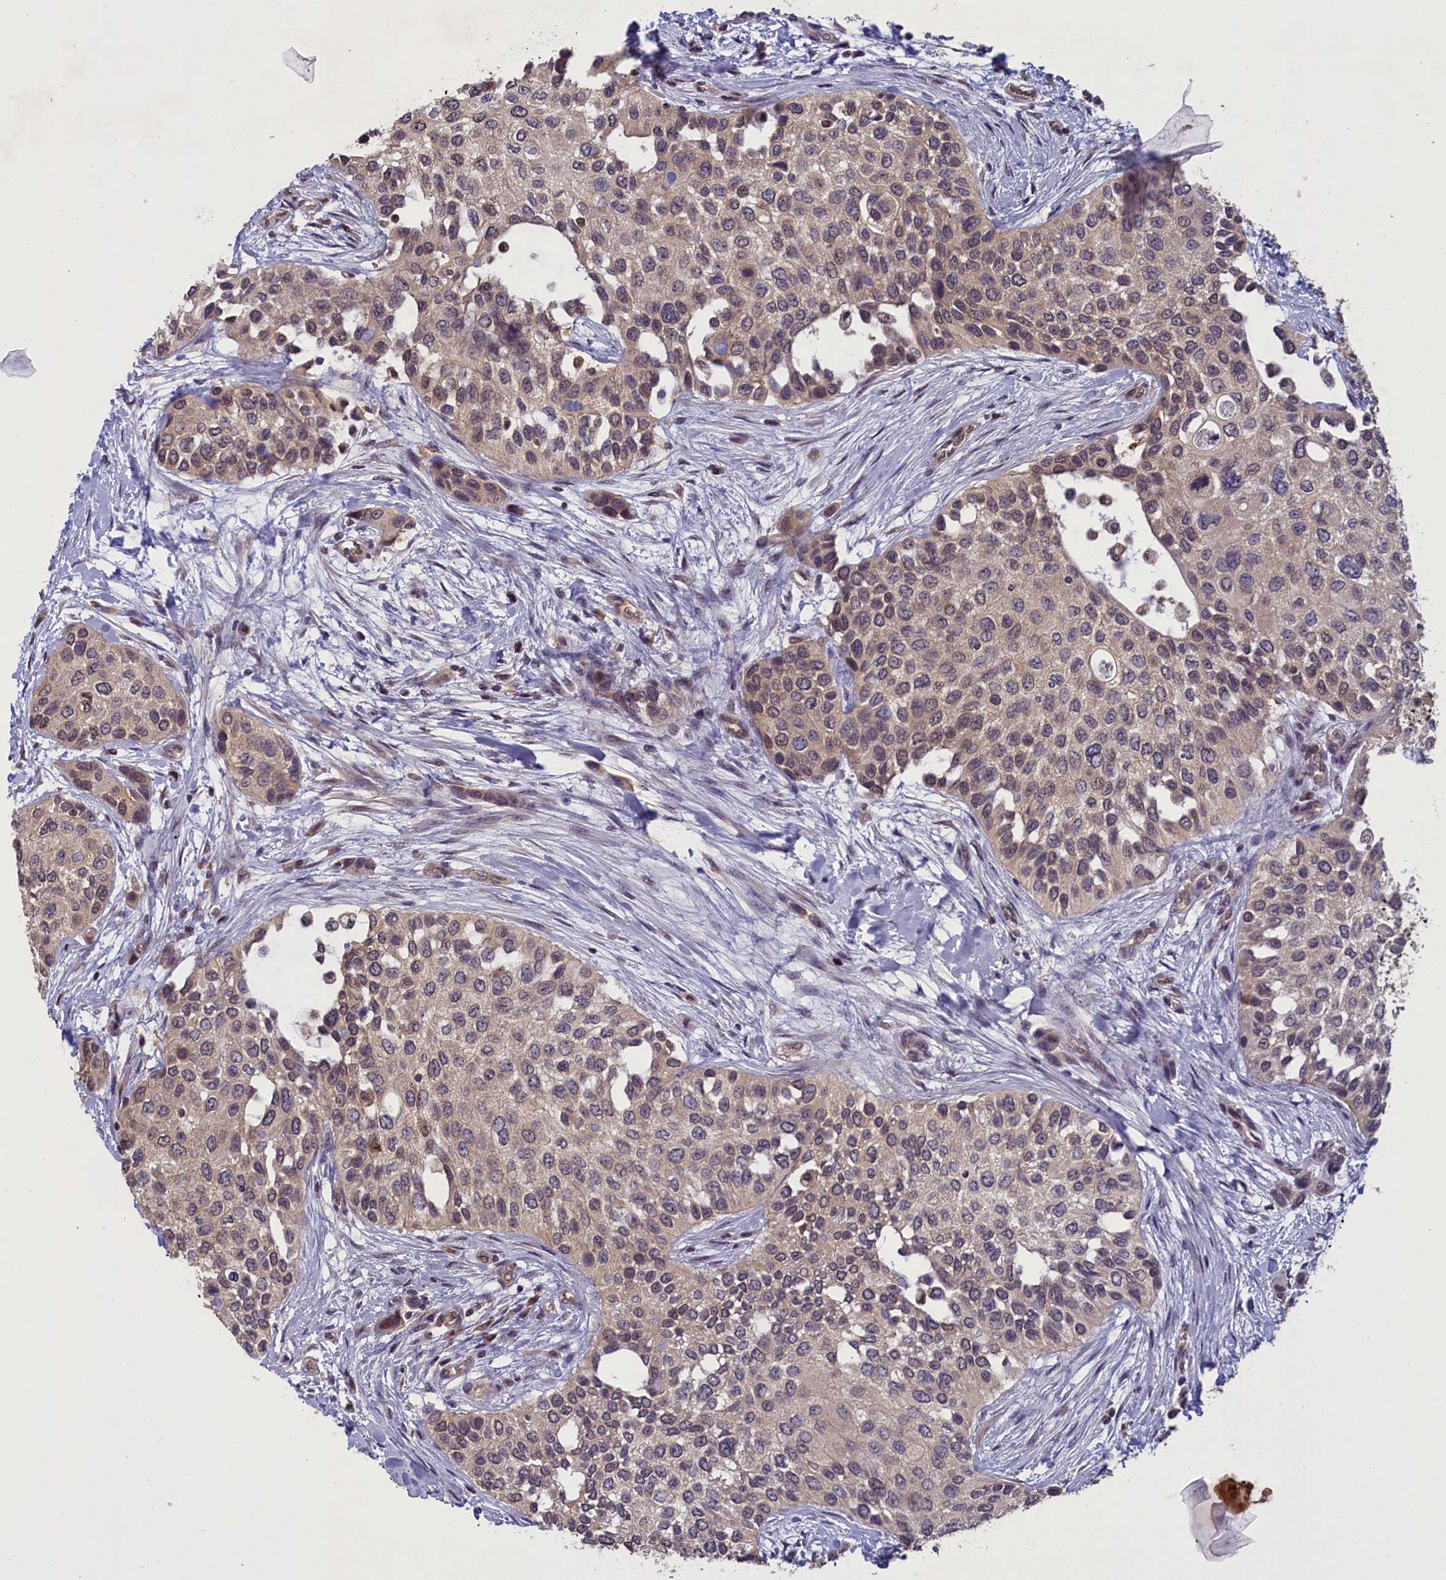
{"staining": {"intensity": "weak", "quantity": "<25%", "location": "nuclear"}, "tissue": "urothelial cancer", "cell_type": "Tumor cells", "image_type": "cancer", "snomed": [{"axis": "morphology", "description": "Normal tissue, NOS"}, {"axis": "morphology", "description": "Urothelial carcinoma, High grade"}, {"axis": "topography", "description": "Vascular tissue"}, {"axis": "topography", "description": "Urinary bladder"}], "caption": "An image of human high-grade urothelial carcinoma is negative for staining in tumor cells.", "gene": "NUBP1", "patient": {"sex": "female", "age": 56}}